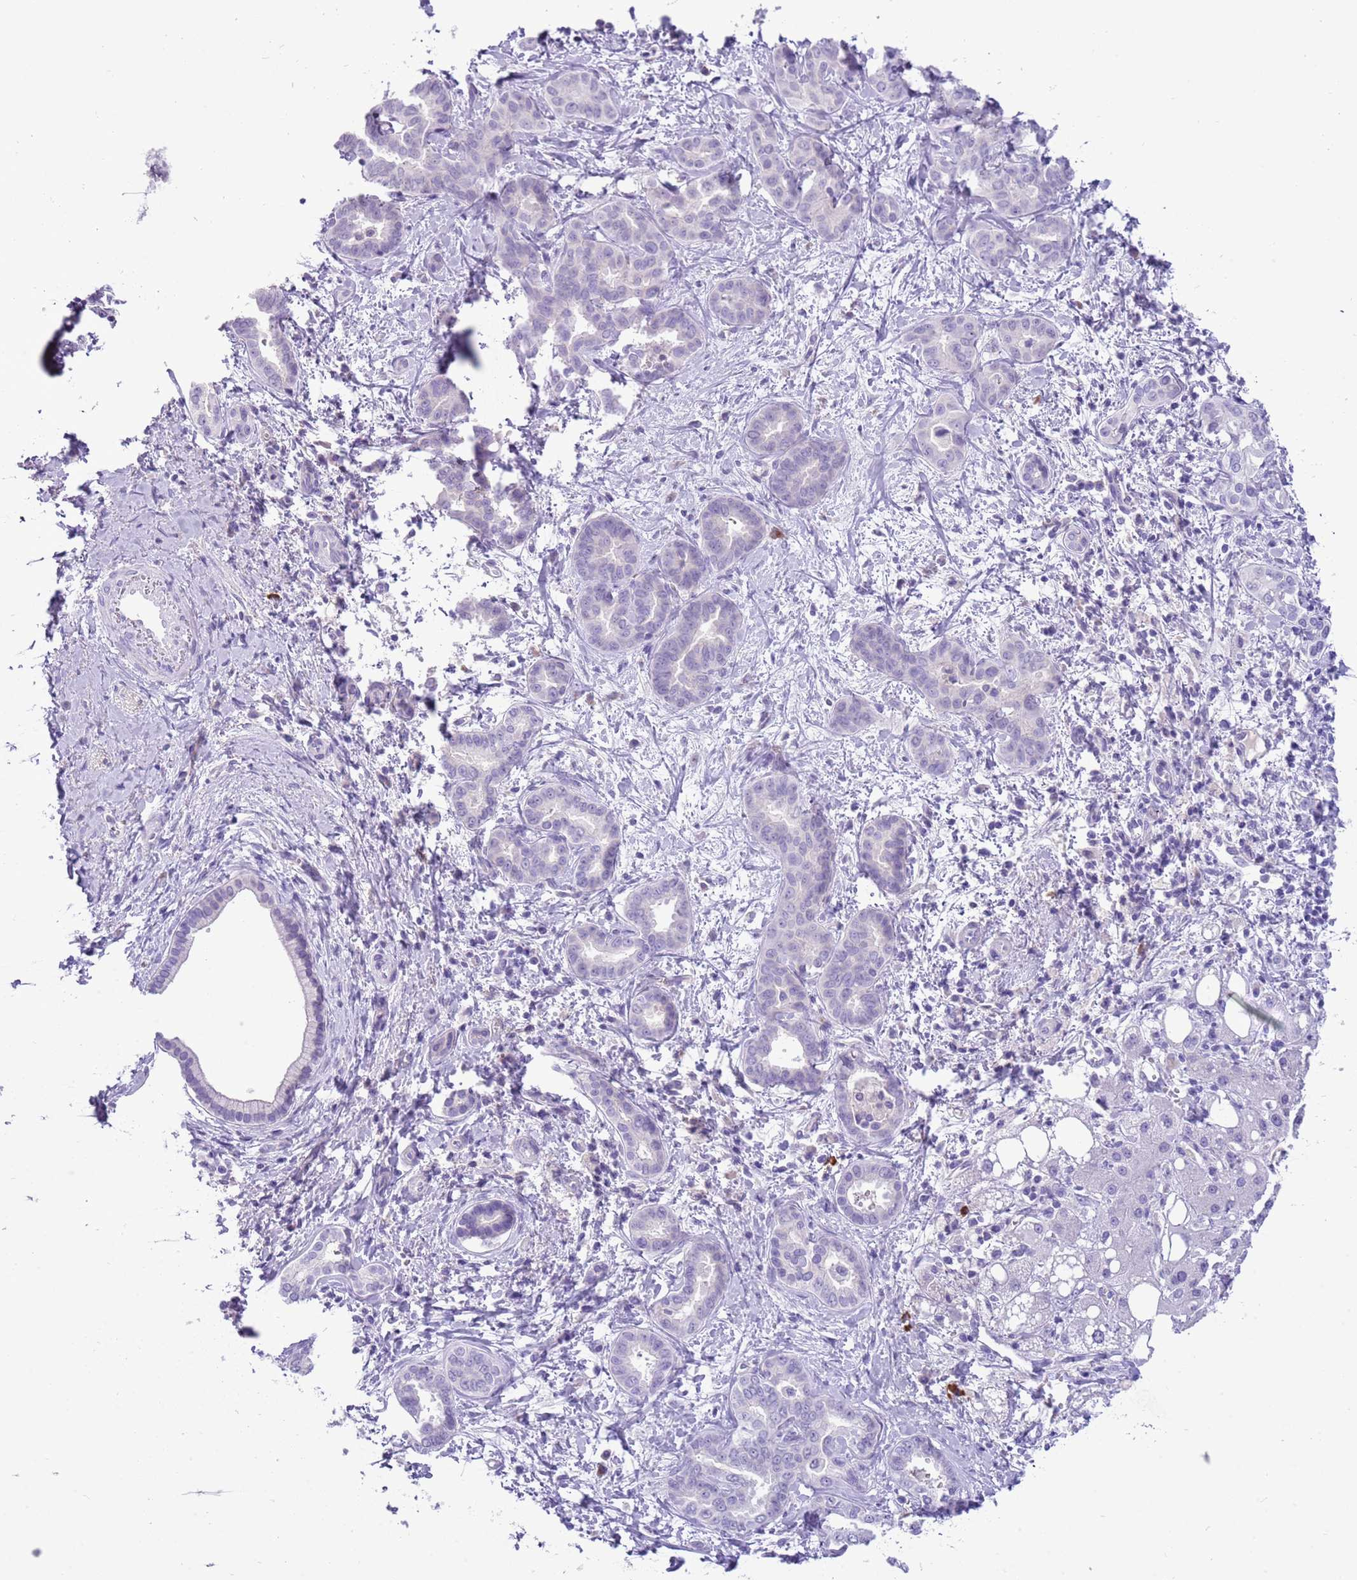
{"staining": {"intensity": "negative", "quantity": "none", "location": "none"}, "tissue": "liver cancer", "cell_type": "Tumor cells", "image_type": "cancer", "snomed": [{"axis": "morphology", "description": "Cholangiocarcinoma"}, {"axis": "topography", "description": "Liver"}], "caption": "Immunohistochemistry histopathology image of human cholangiocarcinoma (liver) stained for a protein (brown), which displays no staining in tumor cells. (Brightfield microscopy of DAB immunohistochemistry (IHC) at high magnification).", "gene": "SCAMP5", "patient": {"sex": "female", "age": 77}}